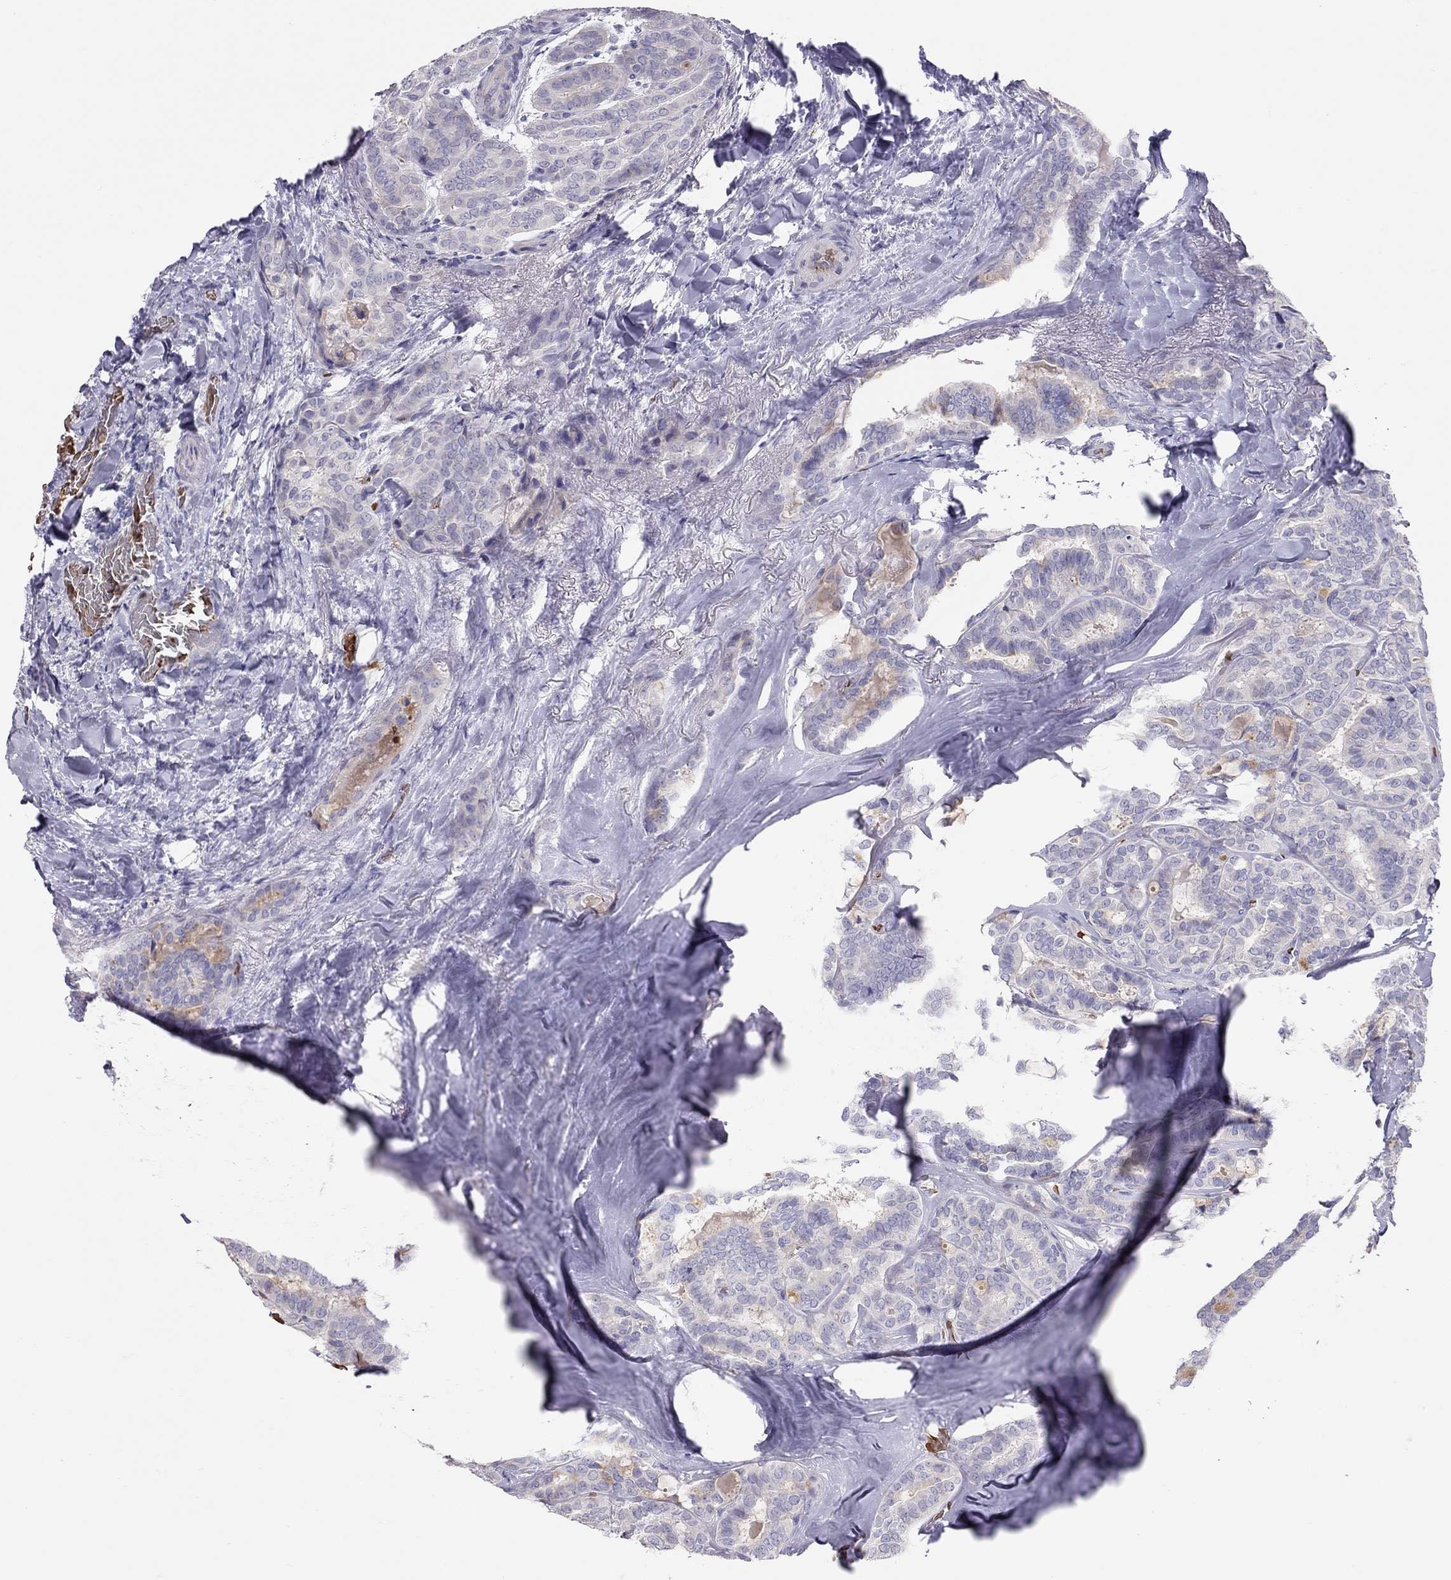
{"staining": {"intensity": "negative", "quantity": "none", "location": "none"}, "tissue": "thyroid cancer", "cell_type": "Tumor cells", "image_type": "cancer", "snomed": [{"axis": "morphology", "description": "Papillary adenocarcinoma, NOS"}, {"axis": "topography", "description": "Thyroid gland"}], "caption": "Immunohistochemistry photomicrograph of thyroid cancer stained for a protein (brown), which demonstrates no positivity in tumor cells.", "gene": "FRMD1", "patient": {"sex": "female", "age": 39}}